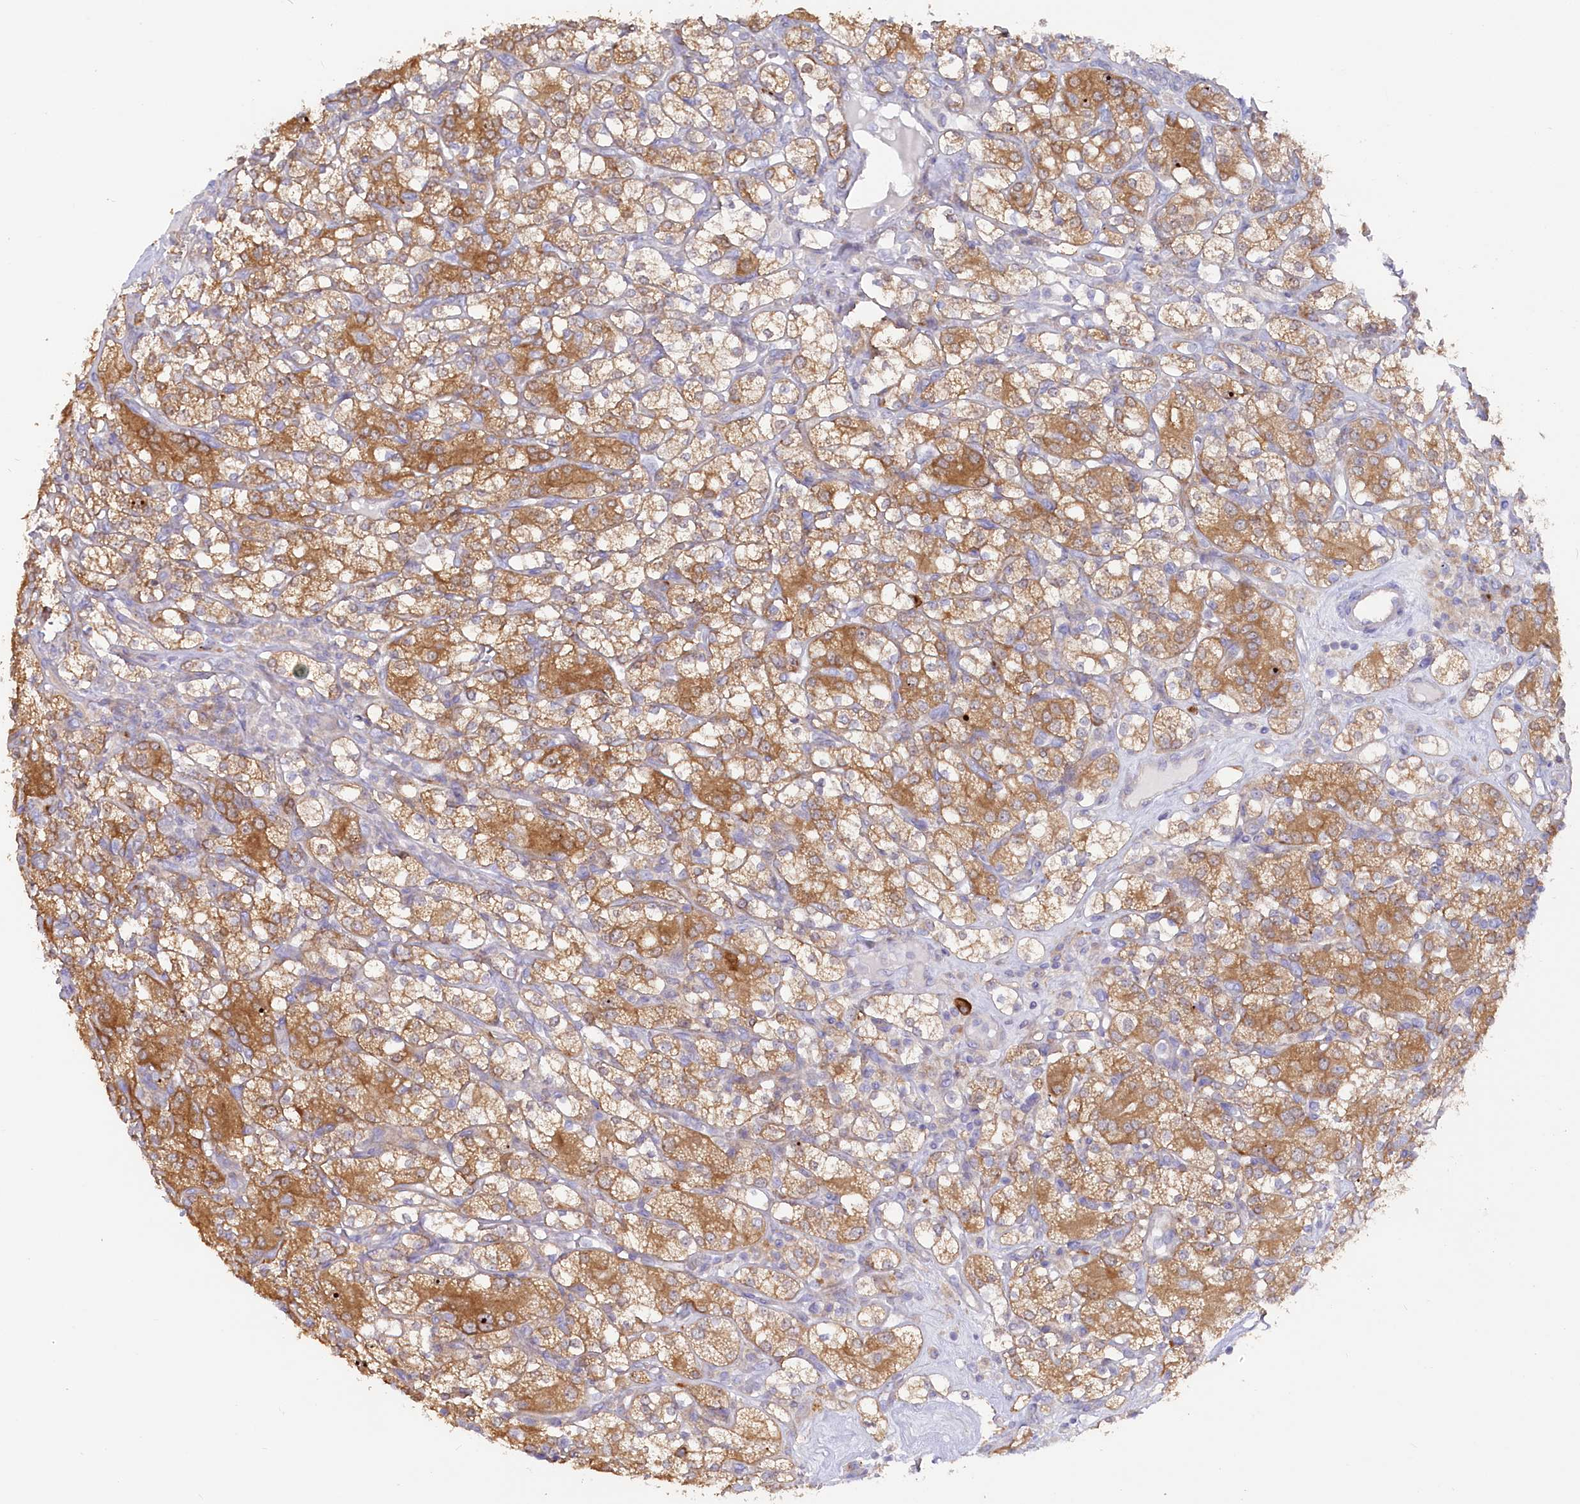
{"staining": {"intensity": "moderate", "quantity": ">75%", "location": "cytoplasmic/membranous"}, "tissue": "renal cancer", "cell_type": "Tumor cells", "image_type": "cancer", "snomed": [{"axis": "morphology", "description": "Adenocarcinoma, NOS"}, {"axis": "topography", "description": "Kidney"}], "caption": "Protein staining of renal cancer (adenocarcinoma) tissue demonstrates moderate cytoplasmic/membranous expression in approximately >75% of tumor cells.", "gene": "POGLUT1", "patient": {"sex": "male", "age": 77}}